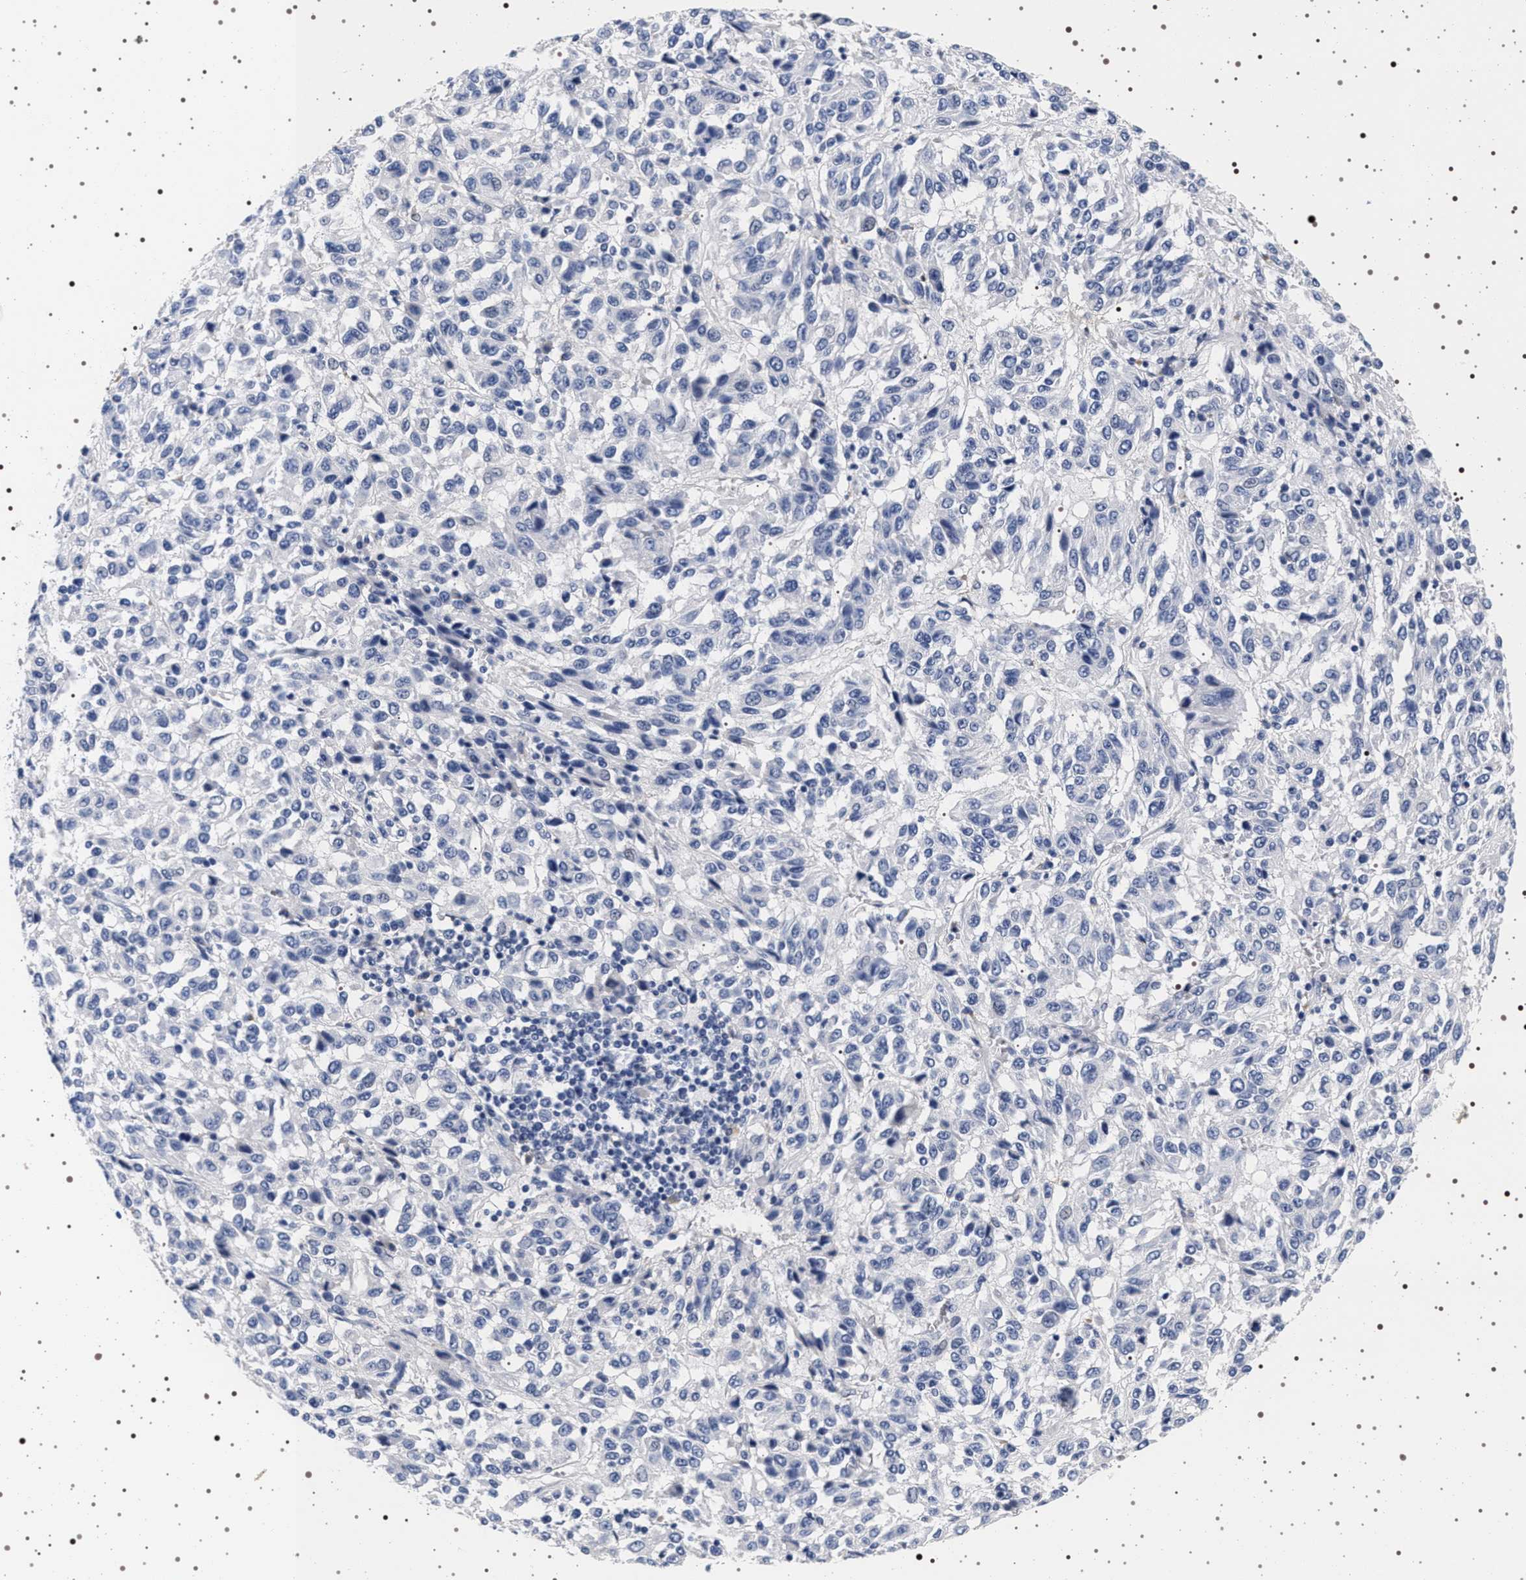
{"staining": {"intensity": "negative", "quantity": "none", "location": "none"}, "tissue": "melanoma", "cell_type": "Tumor cells", "image_type": "cancer", "snomed": [{"axis": "morphology", "description": "Malignant melanoma, Metastatic site"}, {"axis": "topography", "description": "Lung"}], "caption": "Tumor cells are negative for protein expression in human melanoma.", "gene": "MAPK10", "patient": {"sex": "male", "age": 64}}